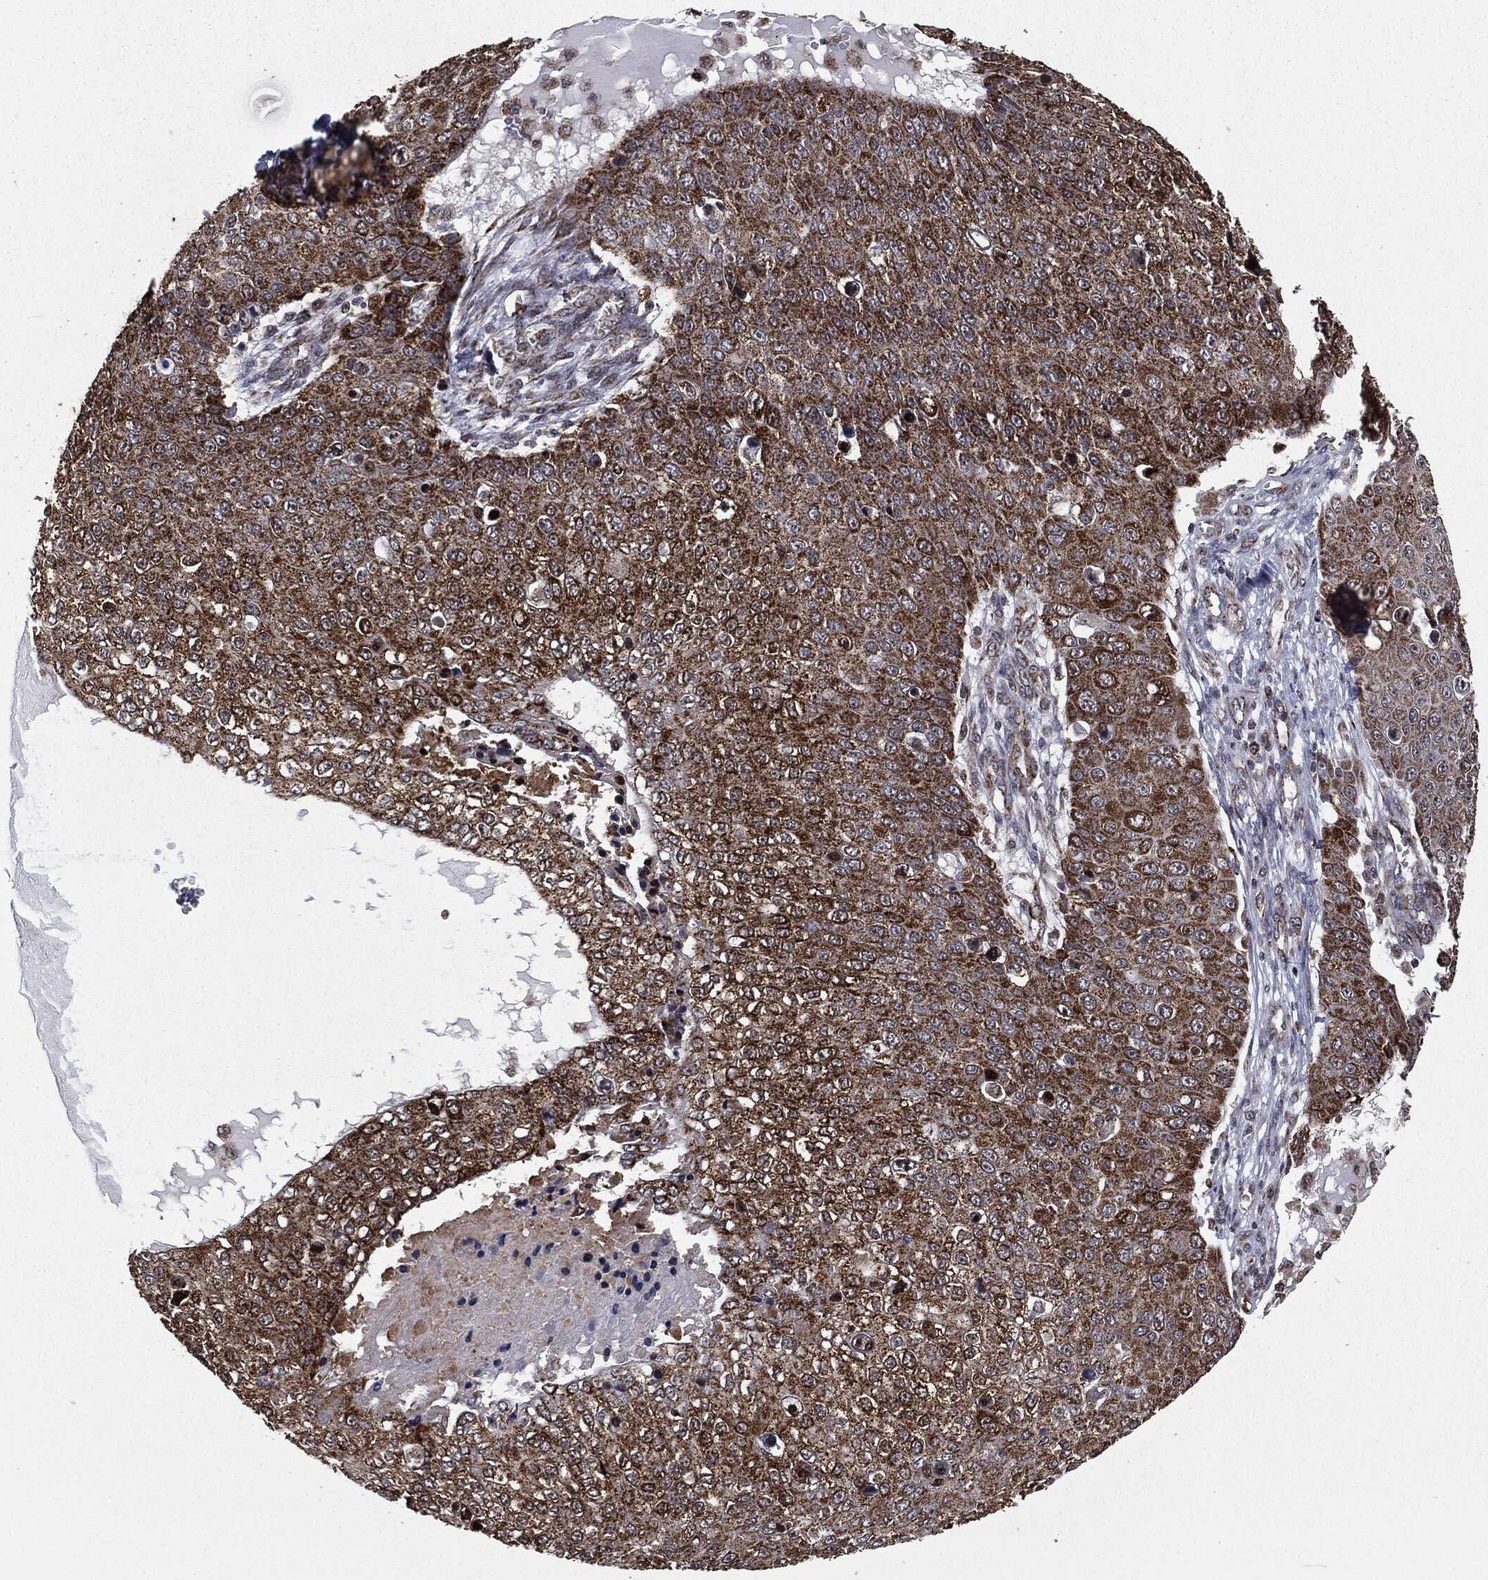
{"staining": {"intensity": "strong", "quantity": ">75%", "location": "cytoplasmic/membranous"}, "tissue": "skin cancer", "cell_type": "Tumor cells", "image_type": "cancer", "snomed": [{"axis": "morphology", "description": "Squamous cell carcinoma, NOS"}, {"axis": "topography", "description": "Skin"}], "caption": "This micrograph reveals IHC staining of squamous cell carcinoma (skin), with high strong cytoplasmic/membranous positivity in about >75% of tumor cells.", "gene": "CHCHD2", "patient": {"sex": "male", "age": 71}}